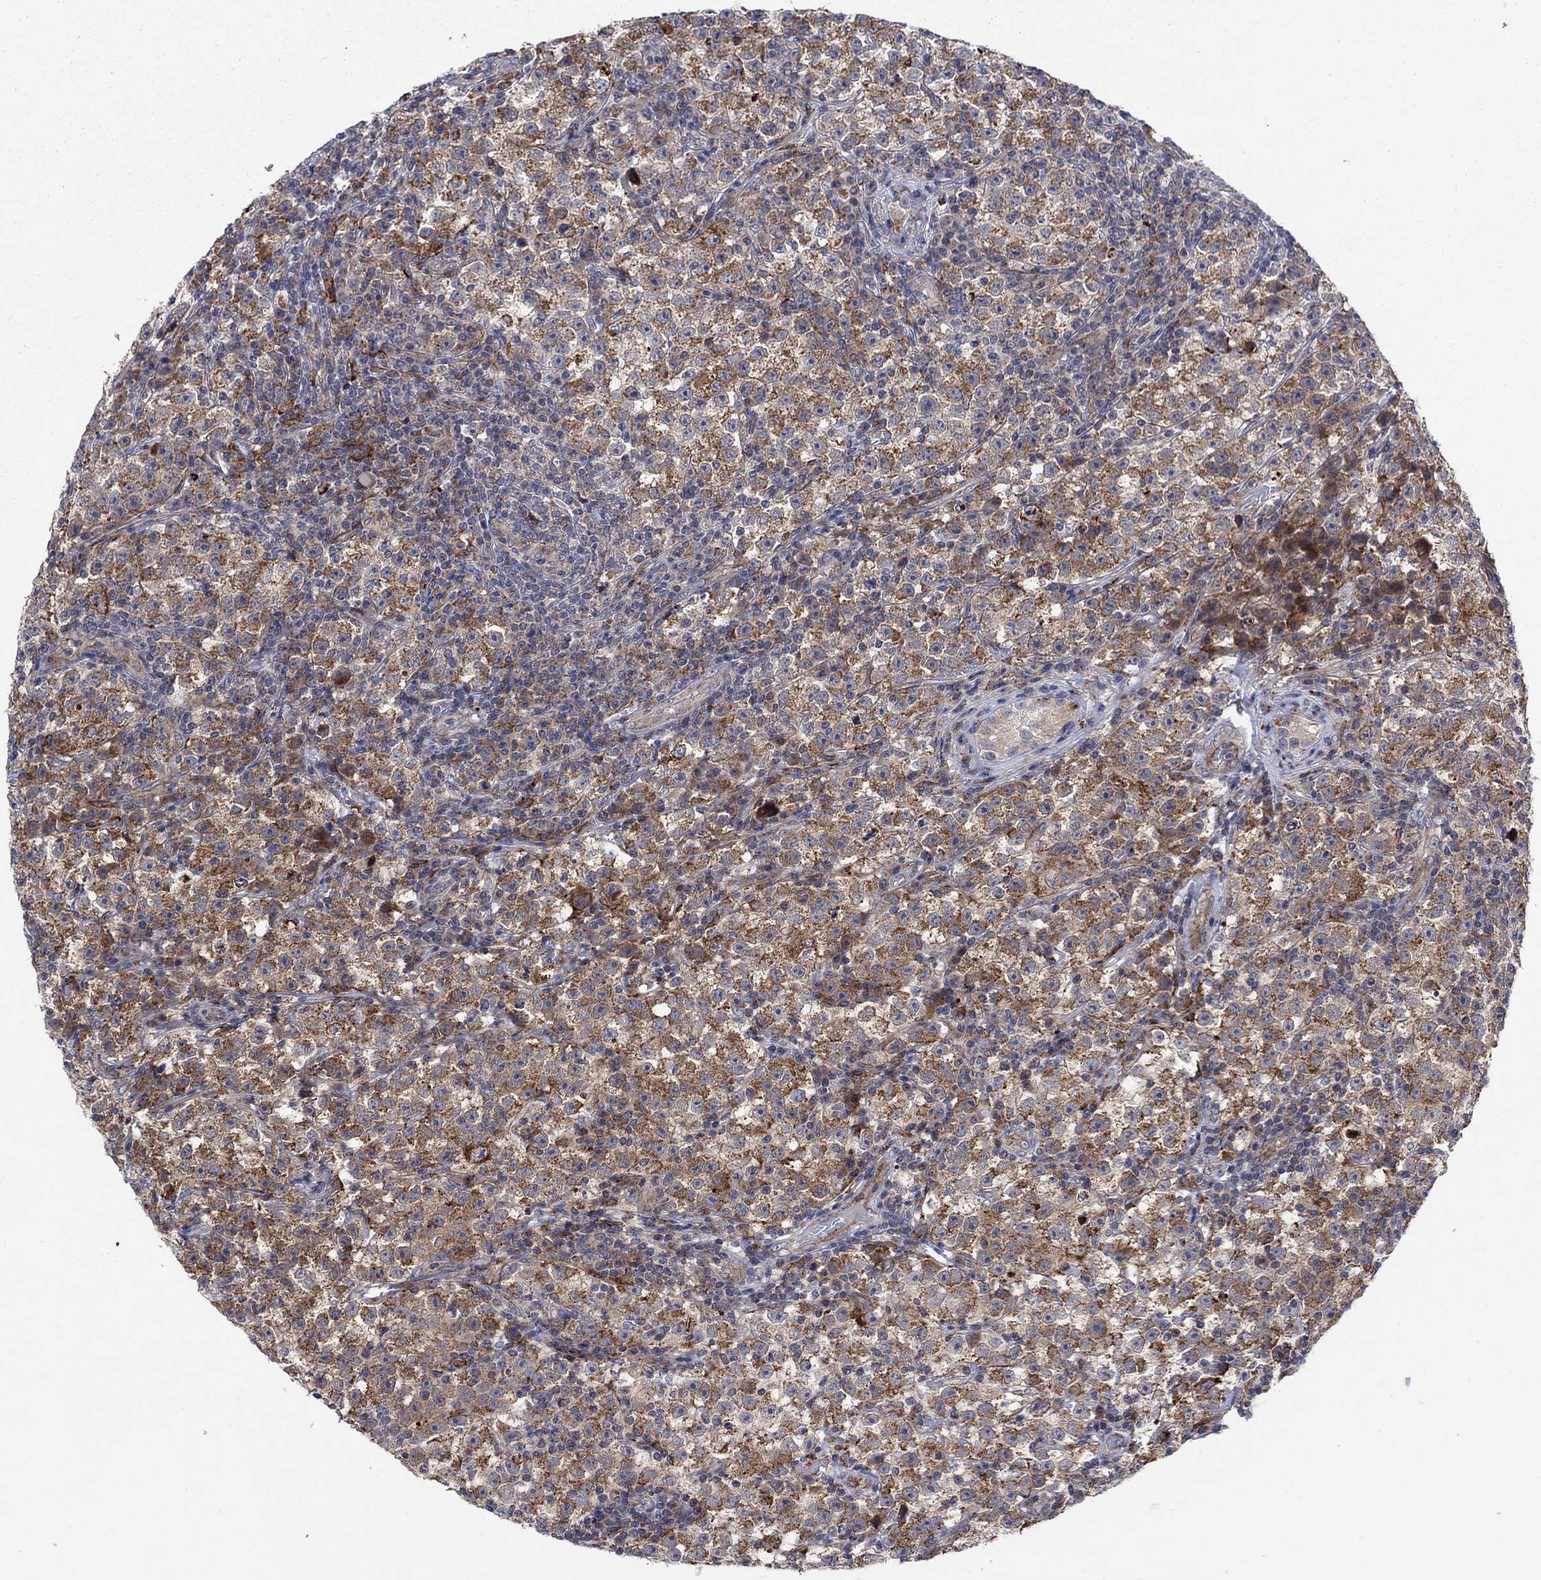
{"staining": {"intensity": "strong", "quantity": "25%-75%", "location": "cytoplasmic/membranous"}, "tissue": "testis cancer", "cell_type": "Tumor cells", "image_type": "cancer", "snomed": [{"axis": "morphology", "description": "Seminoma, NOS"}, {"axis": "topography", "description": "Testis"}], "caption": "IHC staining of seminoma (testis), which exhibits high levels of strong cytoplasmic/membranous expression in approximately 25%-75% of tumor cells indicating strong cytoplasmic/membranous protein positivity. The staining was performed using DAB (brown) for protein detection and nuclei were counterstained in hematoxylin (blue).", "gene": "SLC35F2", "patient": {"sex": "male", "age": 22}}